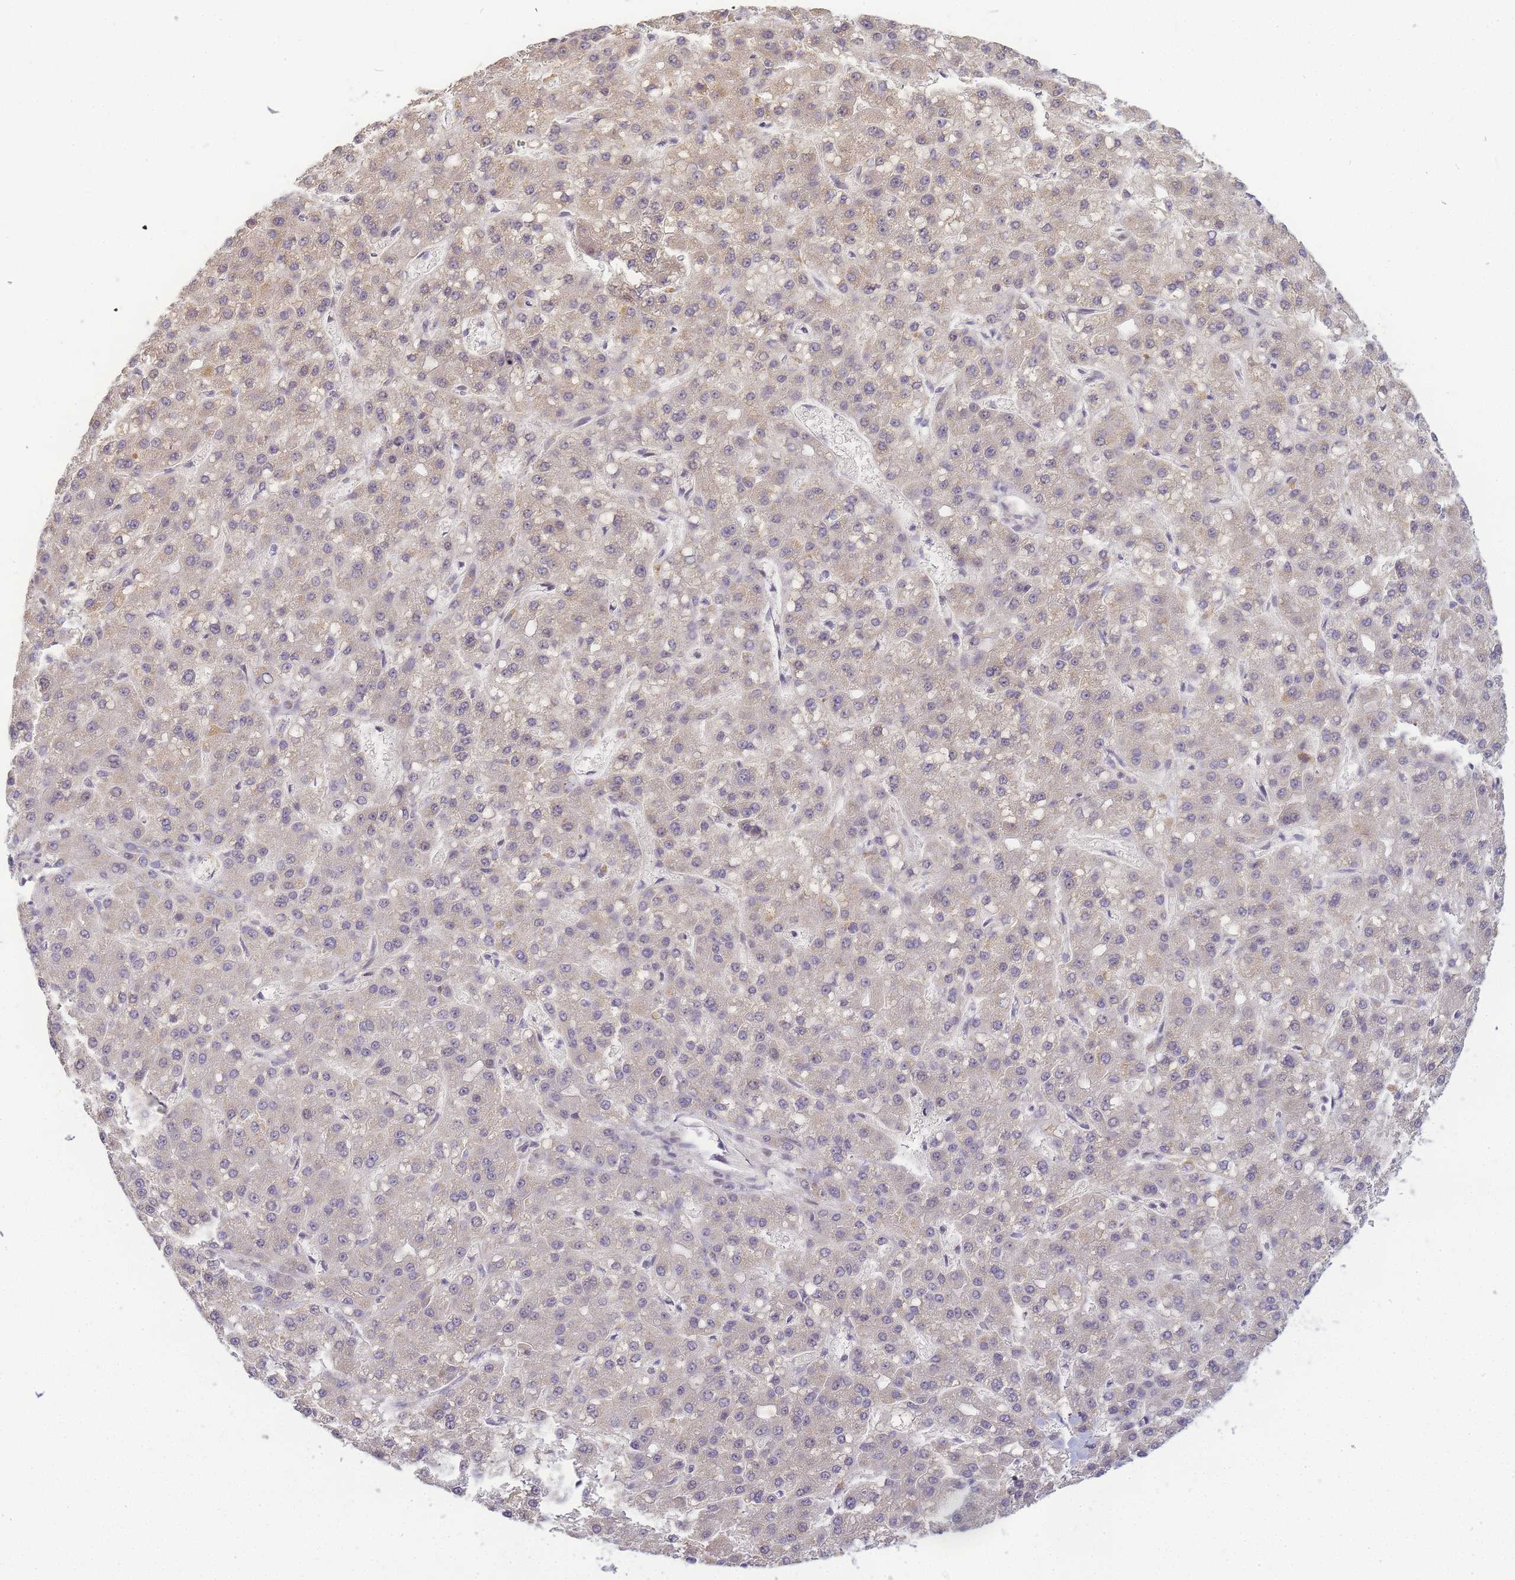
{"staining": {"intensity": "negative", "quantity": "none", "location": "none"}, "tissue": "liver cancer", "cell_type": "Tumor cells", "image_type": "cancer", "snomed": [{"axis": "morphology", "description": "Carcinoma, Hepatocellular, NOS"}, {"axis": "topography", "description": "Liver"}], "caption": "Protein analysis of liver hepatocellular carcinoma demonstrates no significant expression in tumor cells.", "gene": "RRAD", "patient": {"sex": "male", "age": 67}}